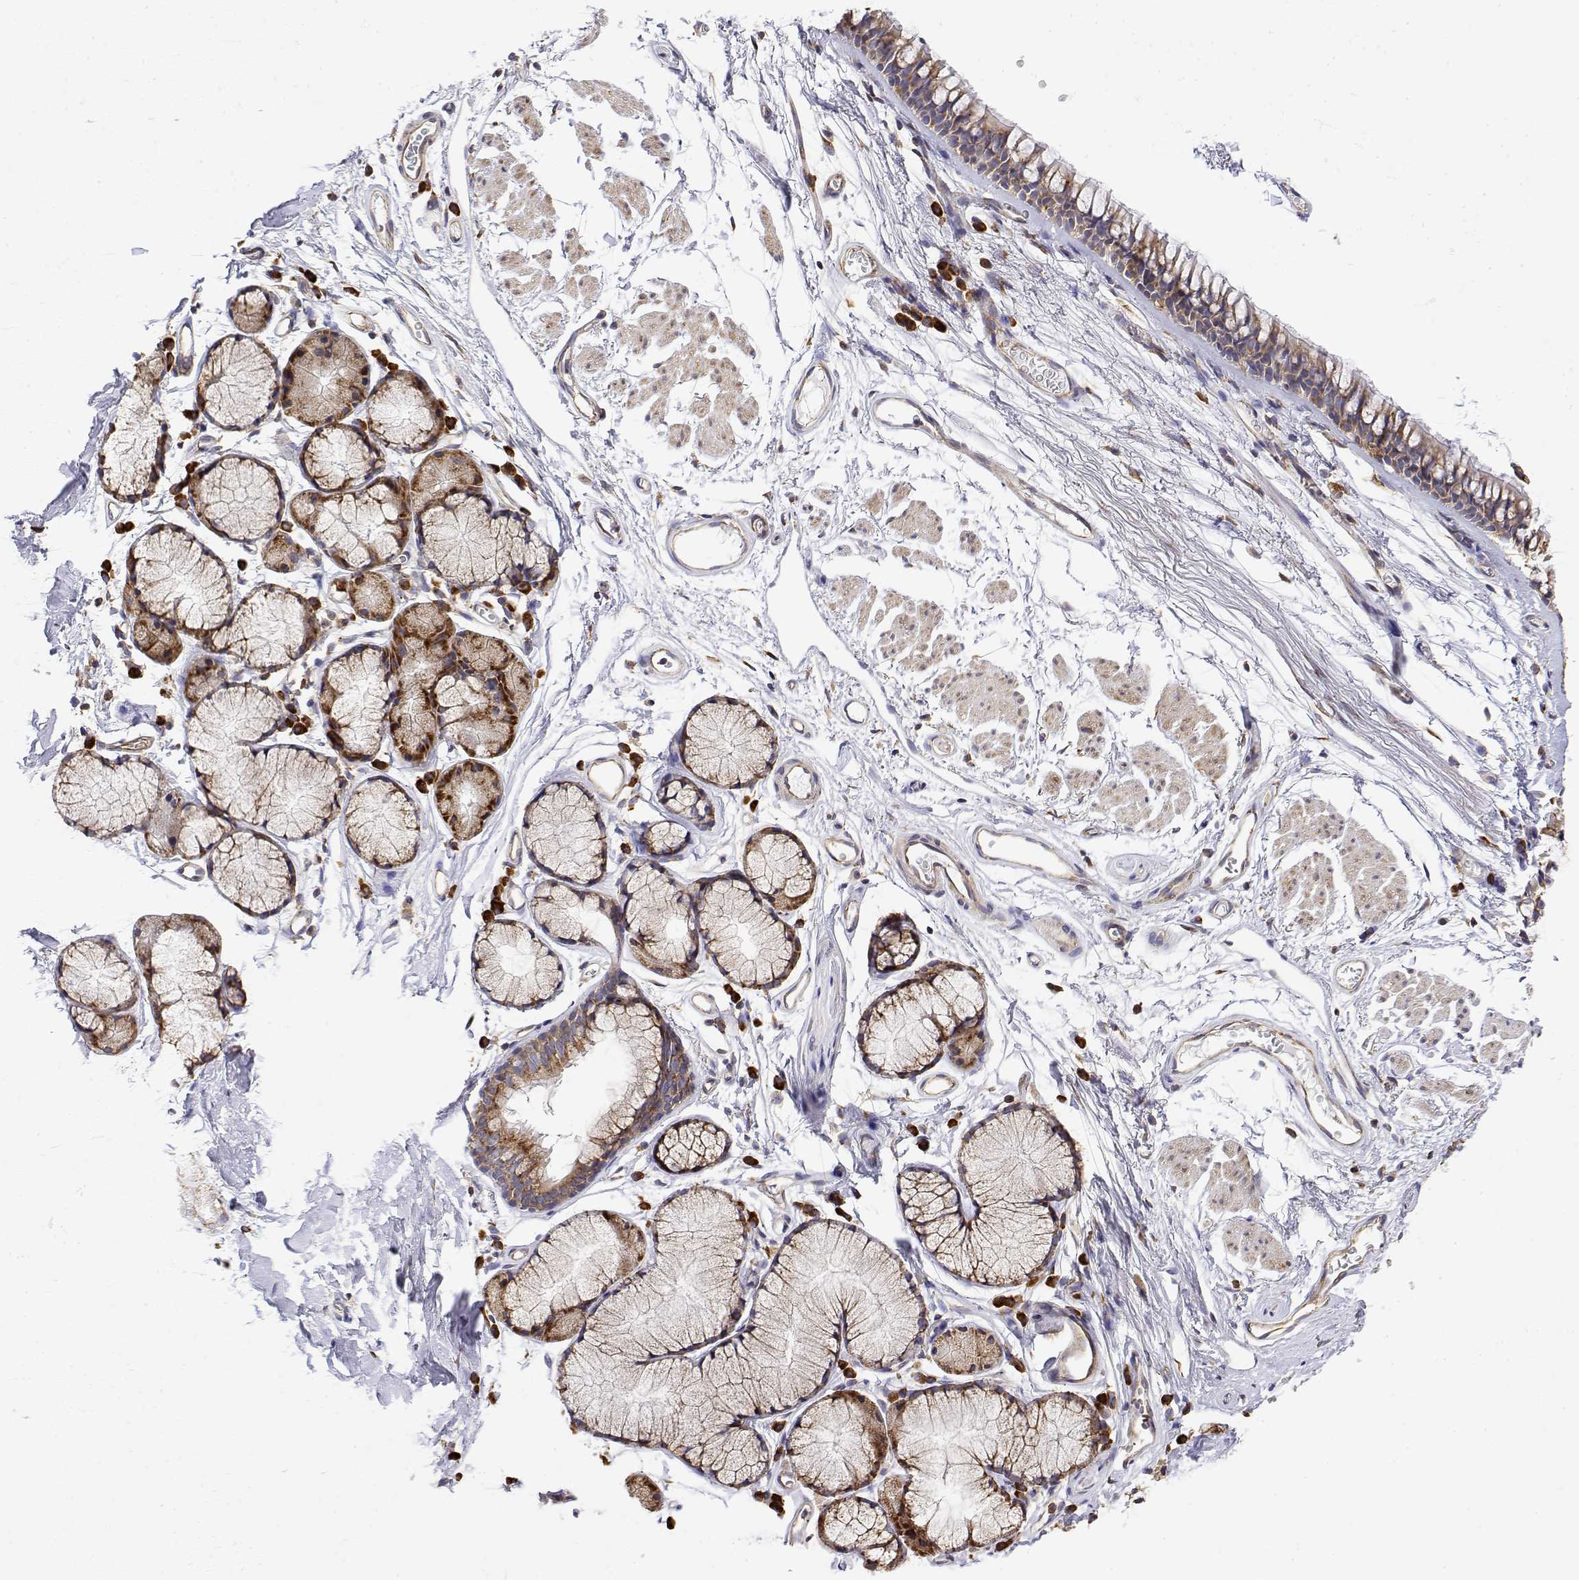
{"staining": {"intensity": "moderate", "quantity": "<25%", "location": "cytoplasmic/membranous"}, "tissue": "adipose tissue", "cell_type": "Adipocytes", "image_type": "normal", "snomed": [{"axis": "morphology", "description": "Normal tissue, NOS"}, {"axis": "topography", "description": "Cartilage tissue"}, {"axis": "topography", "description": "Bronchus"}], "caption": "DAB immunohistochemical staining of benign human adipose tissue reveals moderate cytoplasmic/membranous protein expression in approximately <25% of adipocytes.", "gene": "EEF1G", "patient": {"sex": "female", "age": 79}}